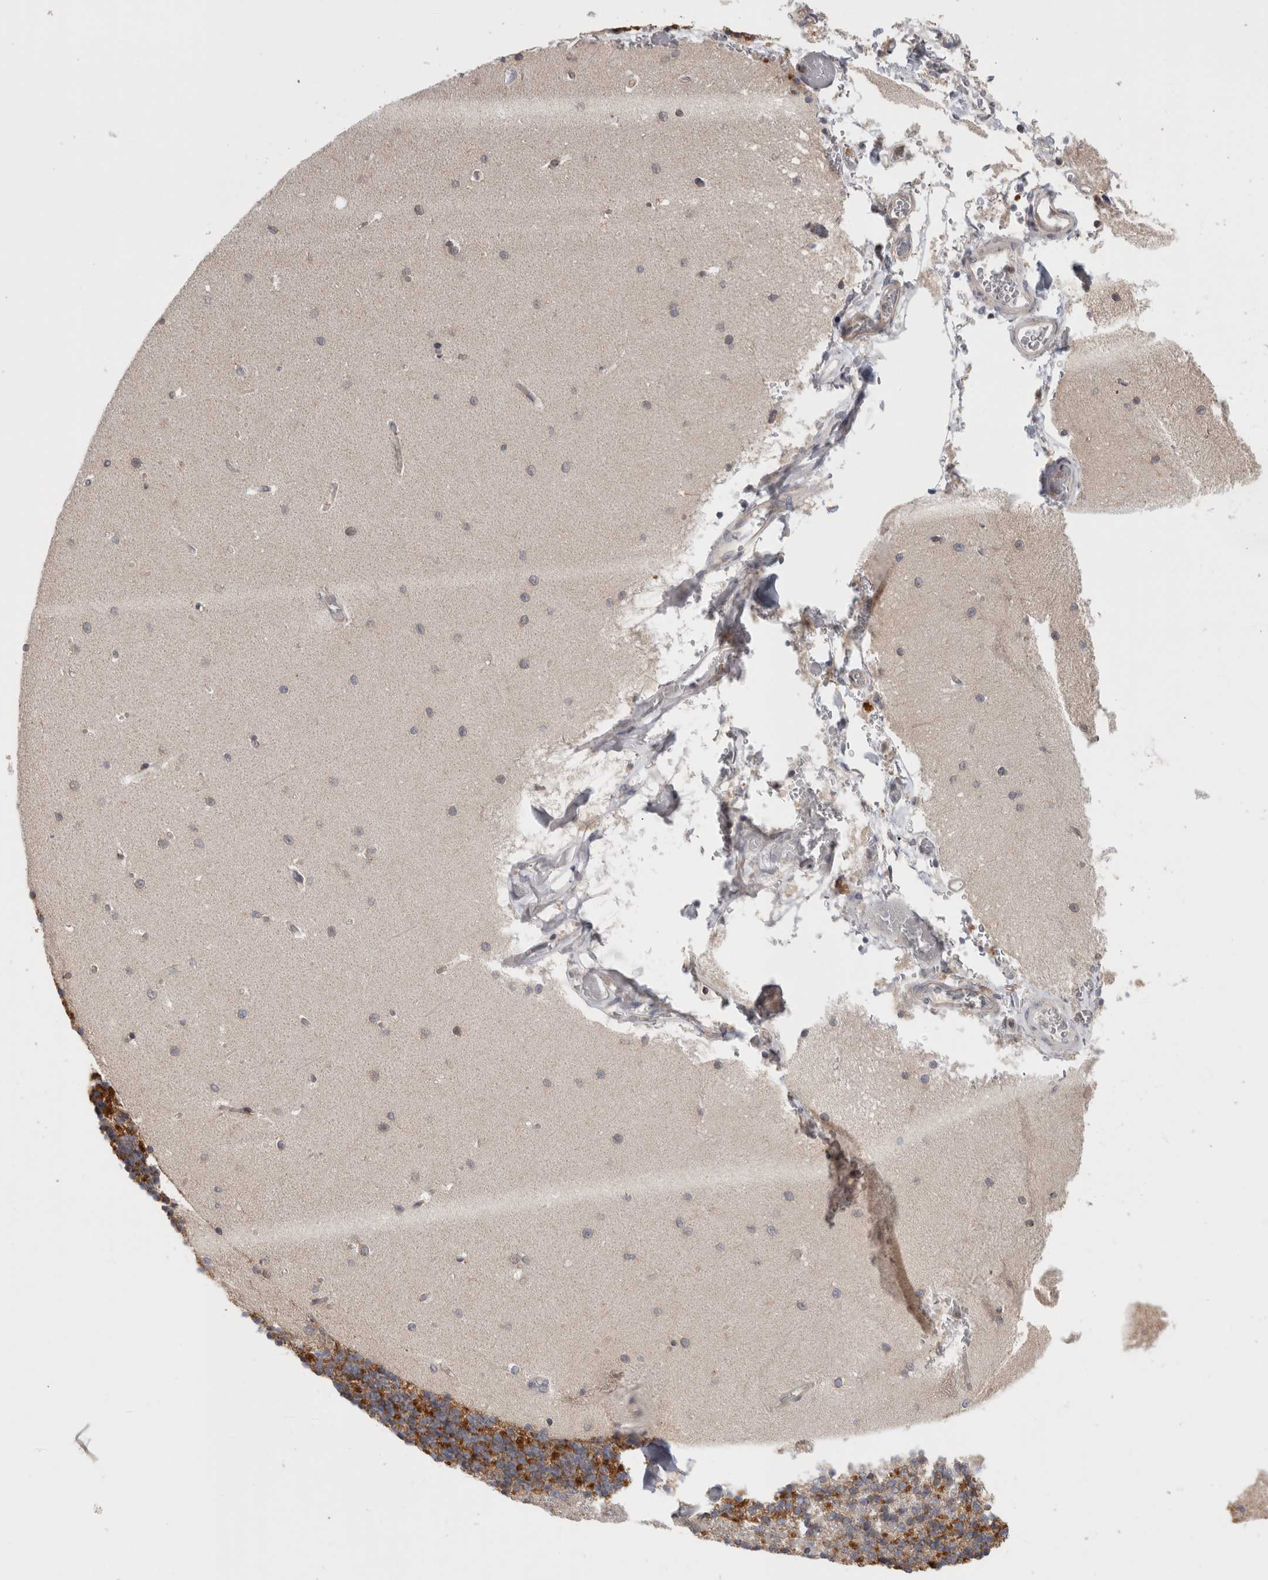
{"staining": {"intensity": "moderate", "quantity": "25%-75%", "location": "cytoplasmic/membranous"}, "tissue": "cerebellum", "cell_type": "Cells in granular layer", "image_type": "normal", "snomed": [{"axis": "morphology", "description": "Normal tissue, NOS"}, {"axis": "topography", "description": "Cerebellum"}], "caption": "Protein staining reveals moderate cytoplasmic/membranous staining in about 25%-75% of cells in granular layer in unremarkable cerebellum.", "gene": "GRIK2", "patient": {"sex": "male", "age": 37}}